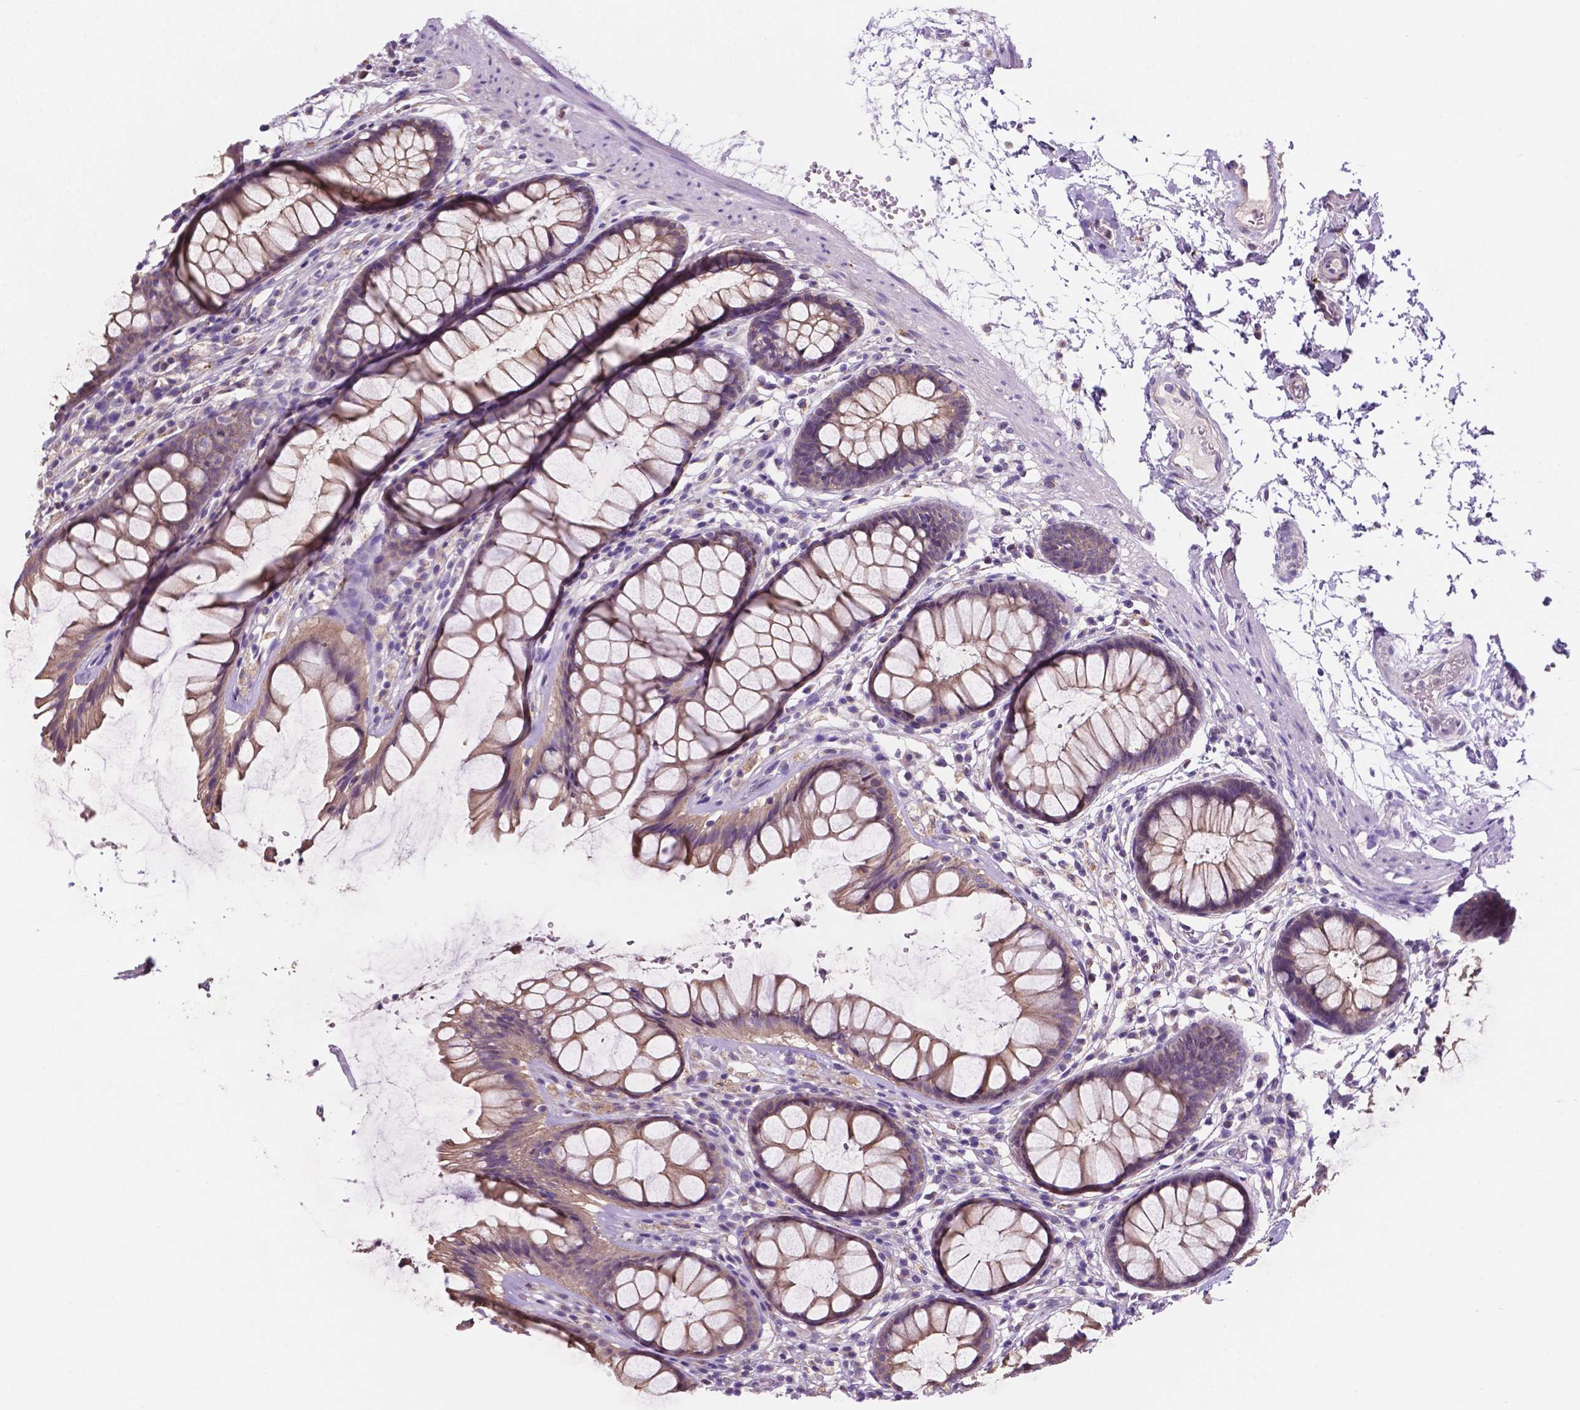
{"staining": {"intensity": "moderate", "quantity": "25%-75%", "location": "cytoplasmic/membranous"}, "tissue": "rectum", "cell_type": "Glandular cells", "image_type": "normal", "snomed": [{"axis": "morphology", "description": "Normal tissue, NOS"}, {"axis": "topography", "description": "Rectum"}], "caption": "DAB immunohistochemical staining of unremarkable rectum displays moderate cytoplasmic/membranous protein staining in about 25%-75% of glandular cells. The staining was performed using DAB (3,3'-diaminobenzidine) to visualize the protein expression in brown, while the nuclei were stained in blue with hematoxylin (Magnification: 20x).", "gene": "MKRN2OS", "patient": {"sex": "male", "age": 72}}